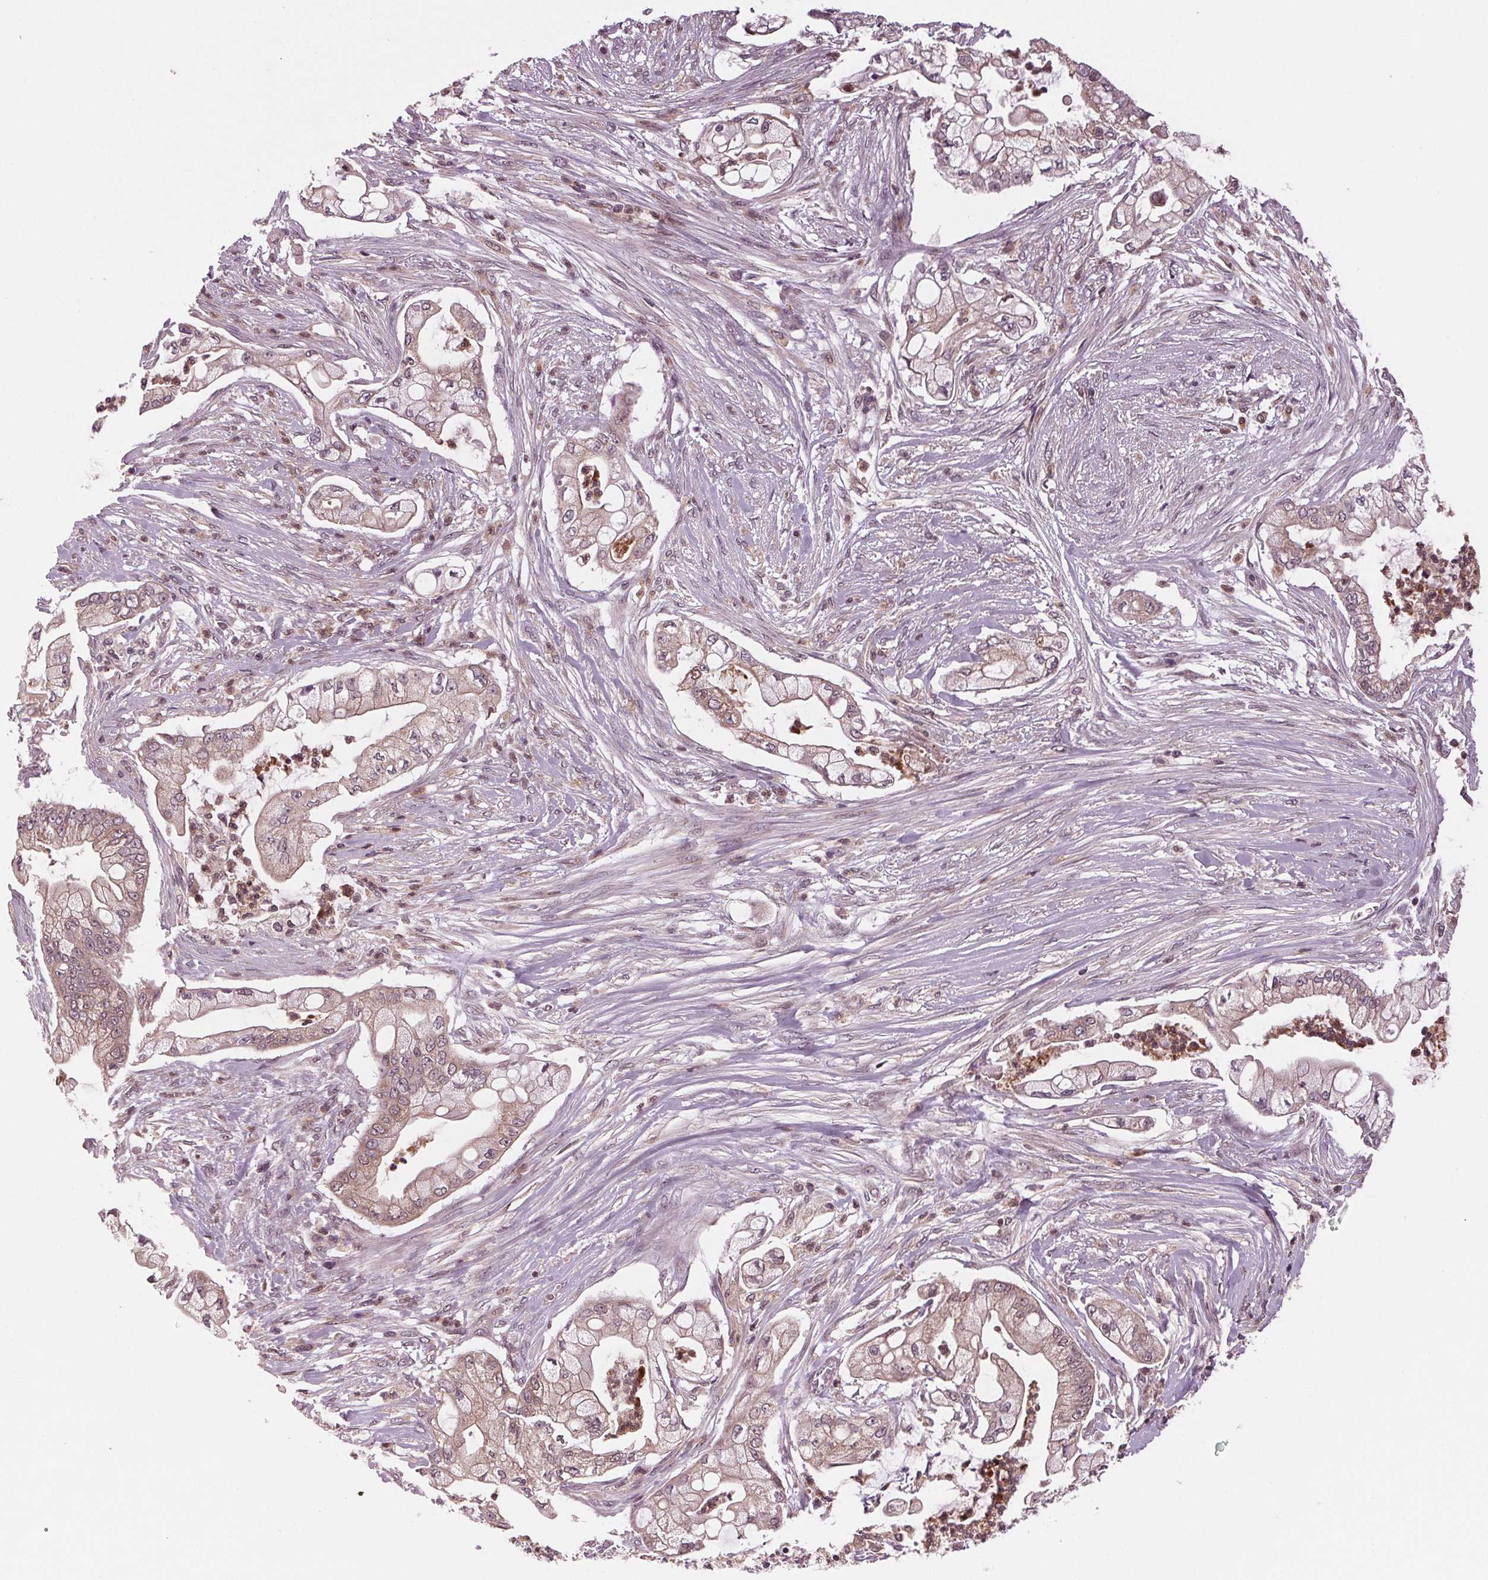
{"staining": {"intensity": "weak", "quantity": "25%-75%", "location": "cytoplasmic/membranous"}, "tissue": "pancreatic cancer", "cell_type": "Tumor cells", "image_type": "cancer", "snomed": [{"axis": "morphology", "description": "Adenocarcinoma, NOS"}, {"axis": "topography", "description": "Pancreas"}], "caption": "This micrograph shows immunohistochemistry (IHC) staining of adenocarcinoma (pancreatic), with low weak cytoplasmic/membranous staining in about 25%-75% of tumor cells.", "gene": "STAT3", "patient": {"sex": "female", "age": 69}}